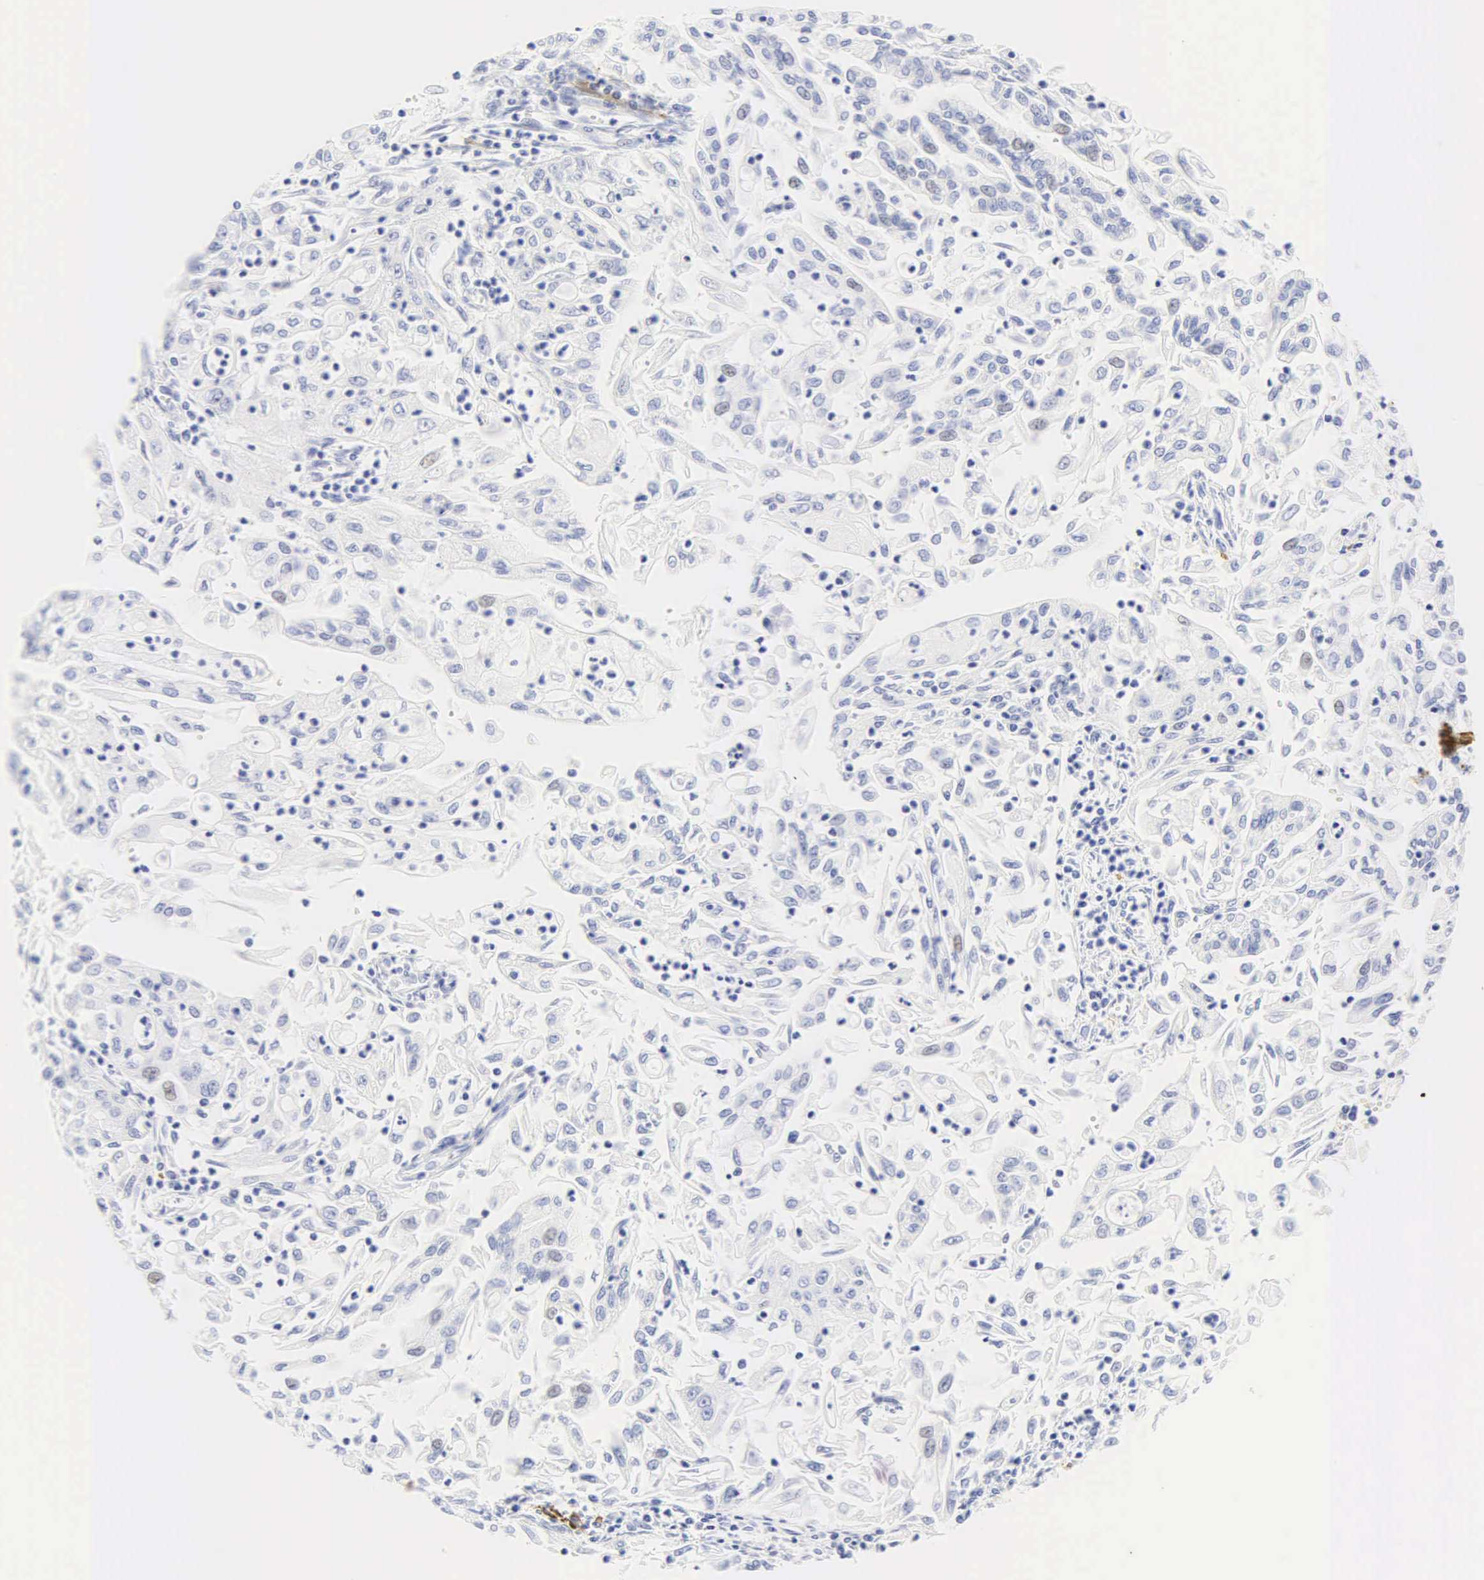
{"staining": {"intensity": "negative", "quantity": "none", "location": "none"}, "tissue": "endometrial cancer", "cell_type": "Tumor cells", "image_type": "cancer", "snomed": [{"axis": "morphology", "description": "Adenocarcinoma, NOS"}, {"axis": "topography", "description": "Endometrium"}], "caption": "A high-resolution photomicrograph shows IHC staining of adenocarcinoma (endometrial), which exhibits no significant positivity in tumor cells.", "gene": "DES", "patient": {"sex": "female", "age": 75}}